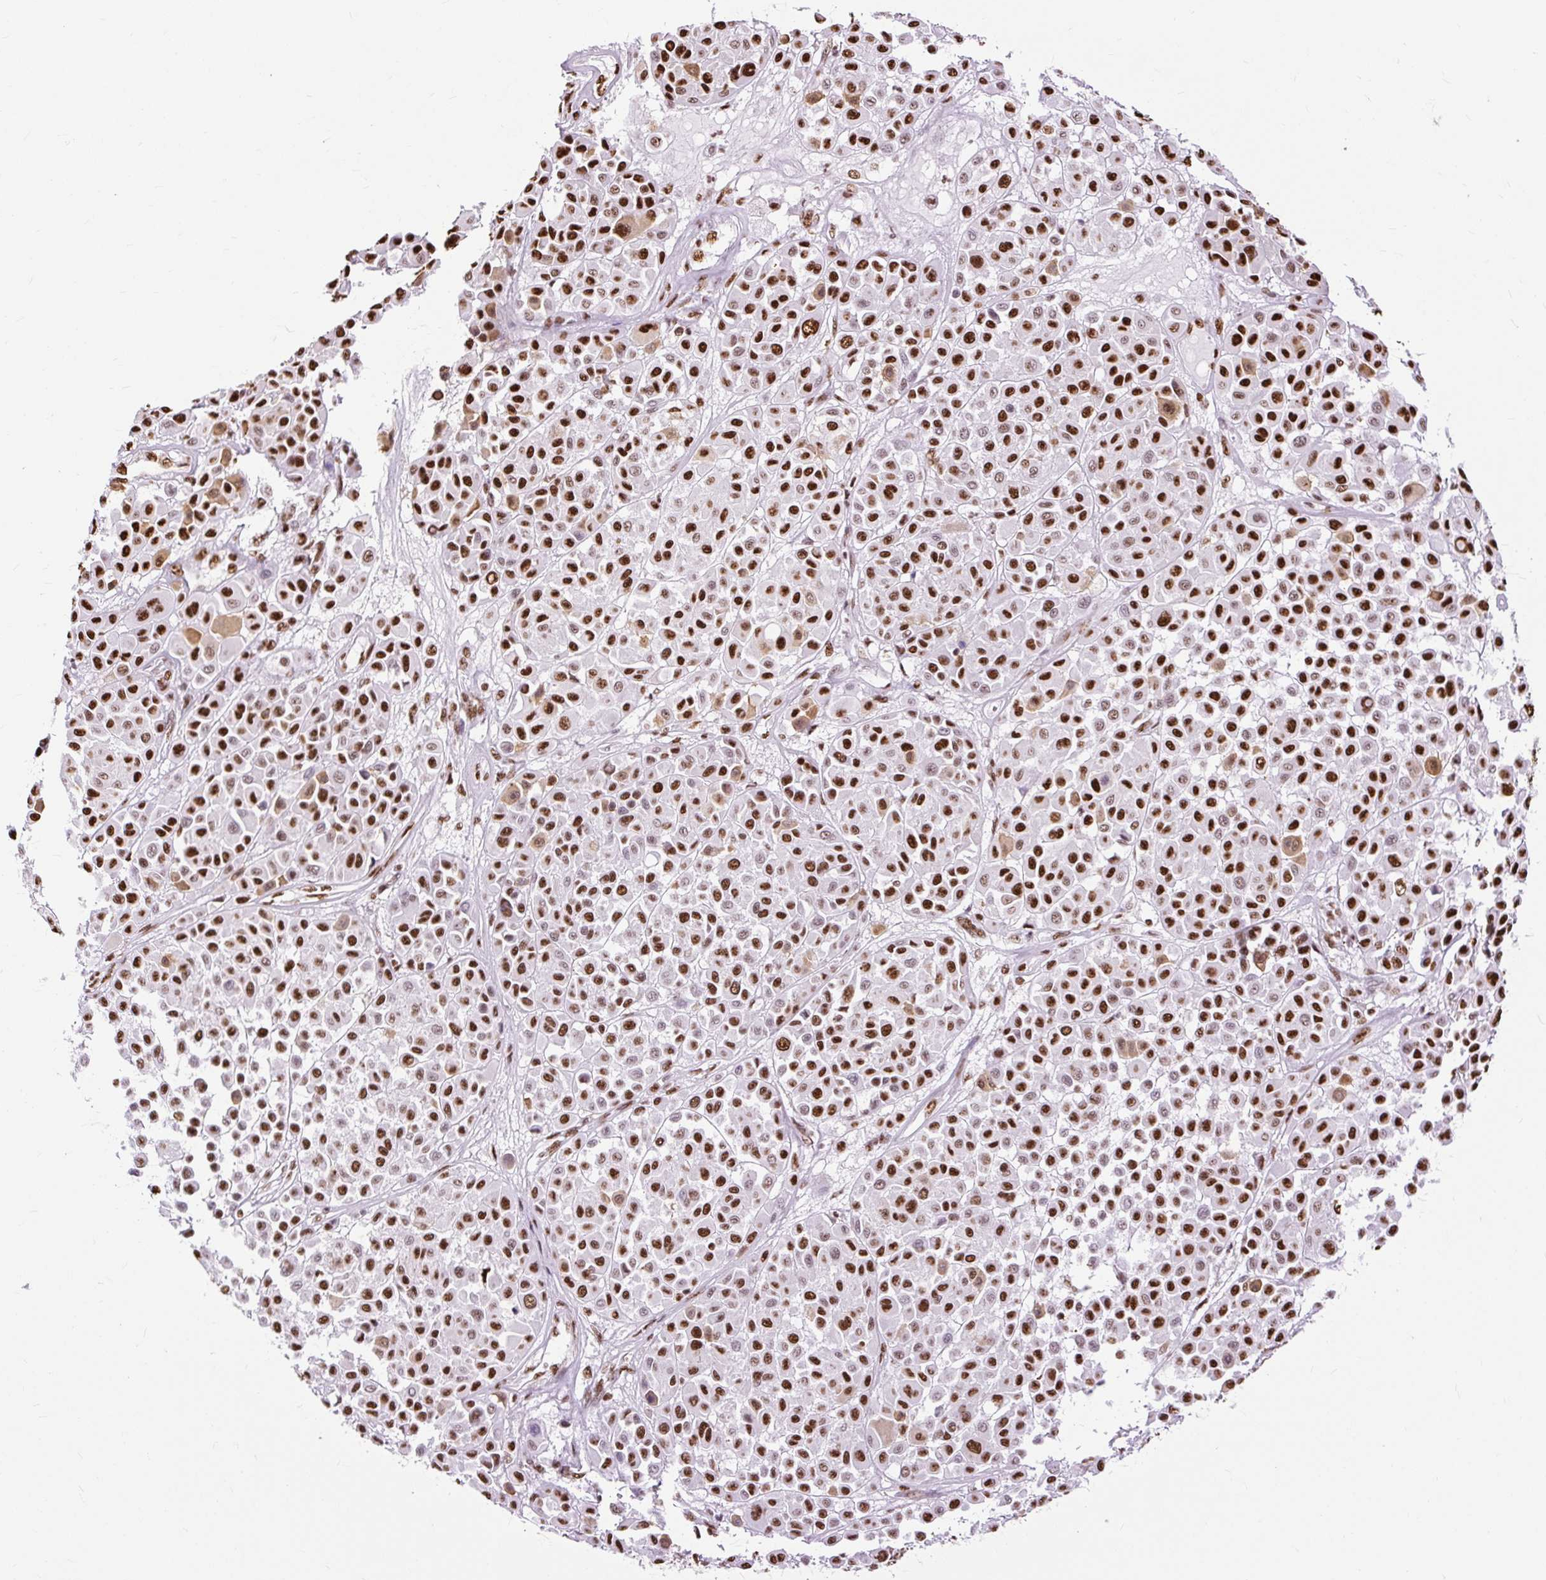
{"staining": {"intensity": "strong", "quantity": ">75%", "location": "nuclear"}, "tissue": "melanoma", "cell_type": "Tumor cells", "image_type": "cancer", "snomed": [{"axis": "morphology", "description": "Malignant melanoma, Metastatic site"}, {"axis": "topography", "description": "Soft tissue"}], "caption": "IHC photomicrograph of melanoma stained for a protein (brown), which exhibits high levels of strong nuclear expression in about >75% of tumor cells.", "gene": "XRCC6", "patient": {"sex": "male", "age": 41}}